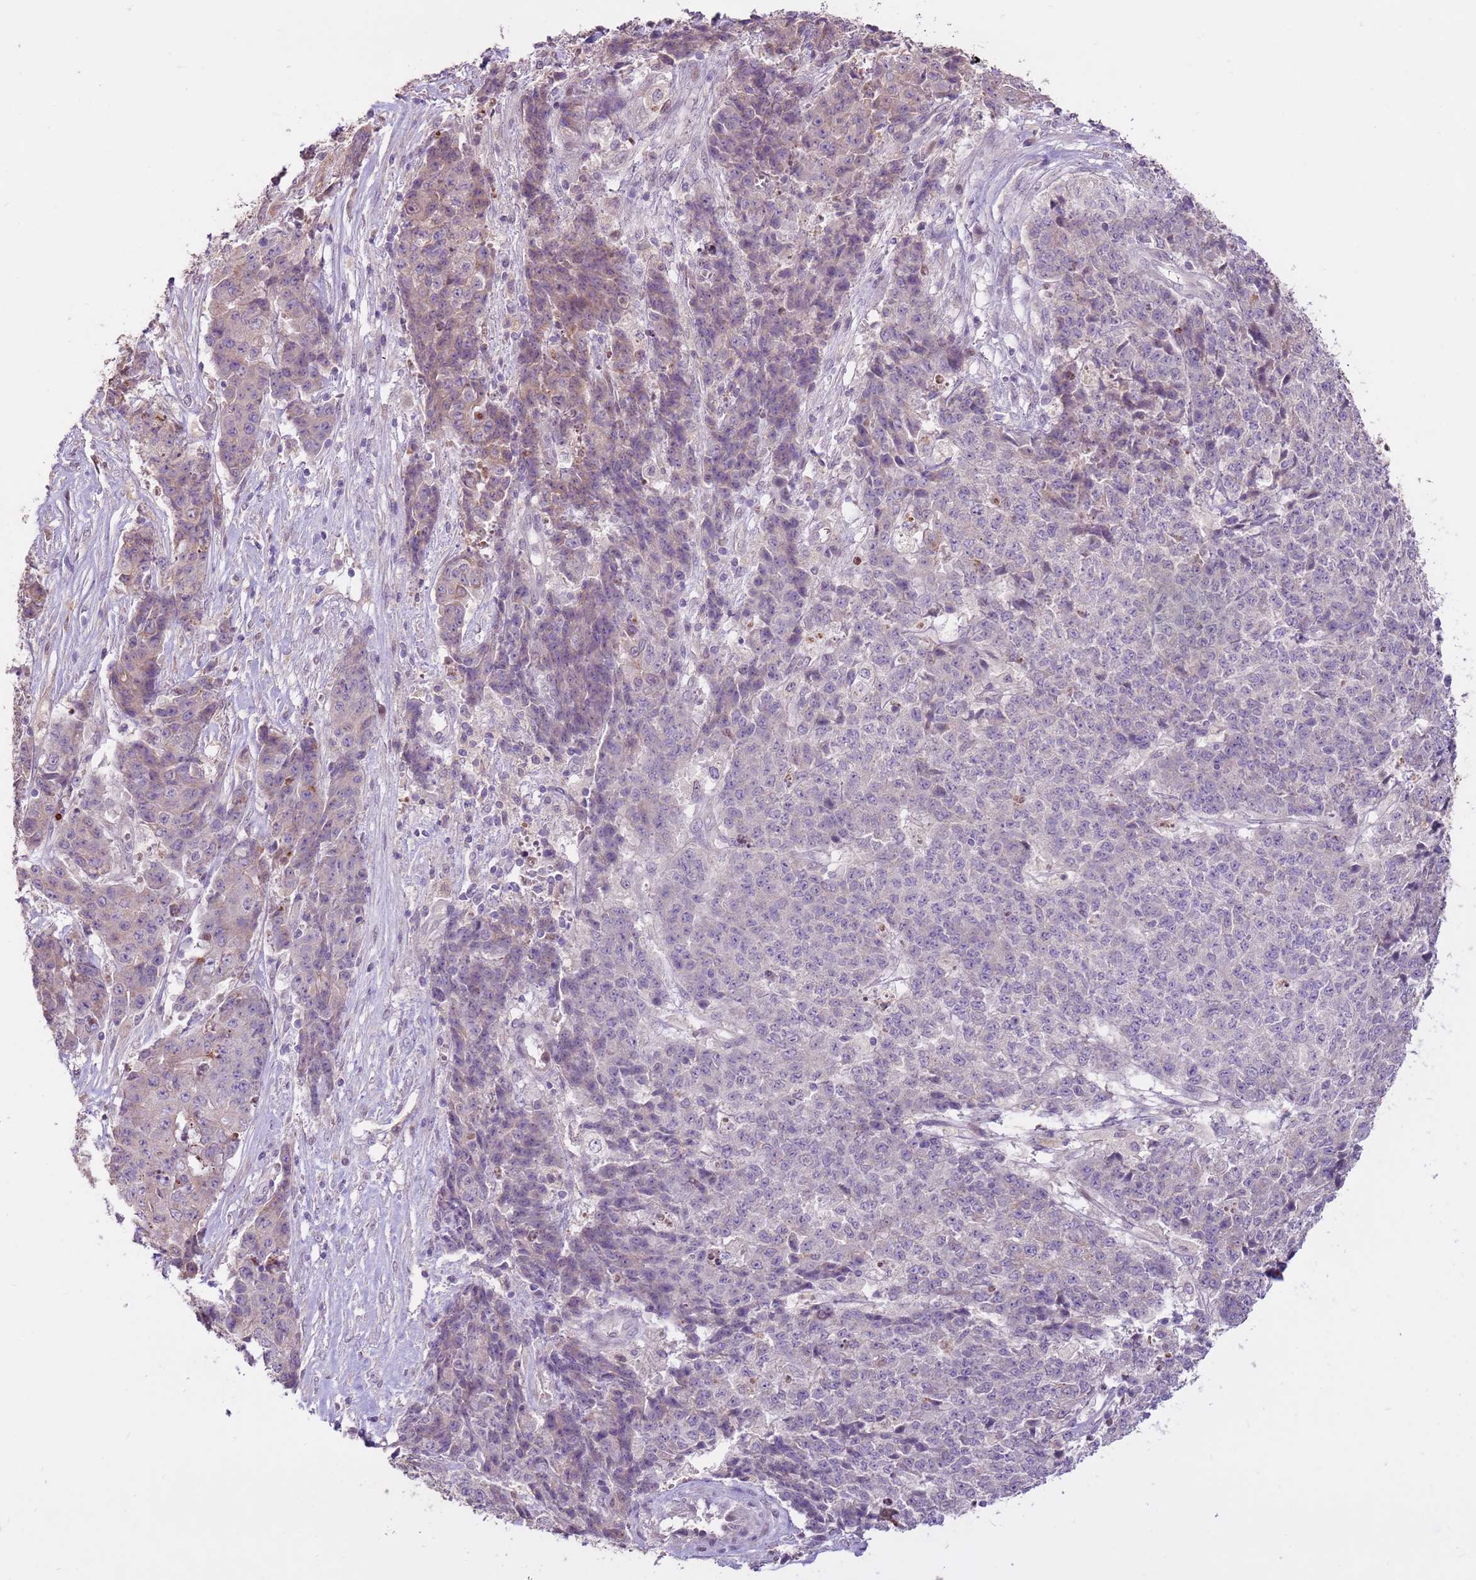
{"staining": {"intensity": "weak", "quantity": "<25%", "location": "cytoplasmic/membranous"}, "tissue": "ovarian cancer", "cell_type": "Tumor cells", "image_type": "cancer", "snomed": [{"axis": "morphology", "description": "Carcinoma, endometroid"}, {"axis": "topography", "description": "Ovary"}], "caption": "Human endometroid carcinoma (ovarian) stained for a protein using immunohistochemistry reveals no expression in tumor cells.", "gene": "LGI4", "patient": {"sex": "female", "age": 42}}